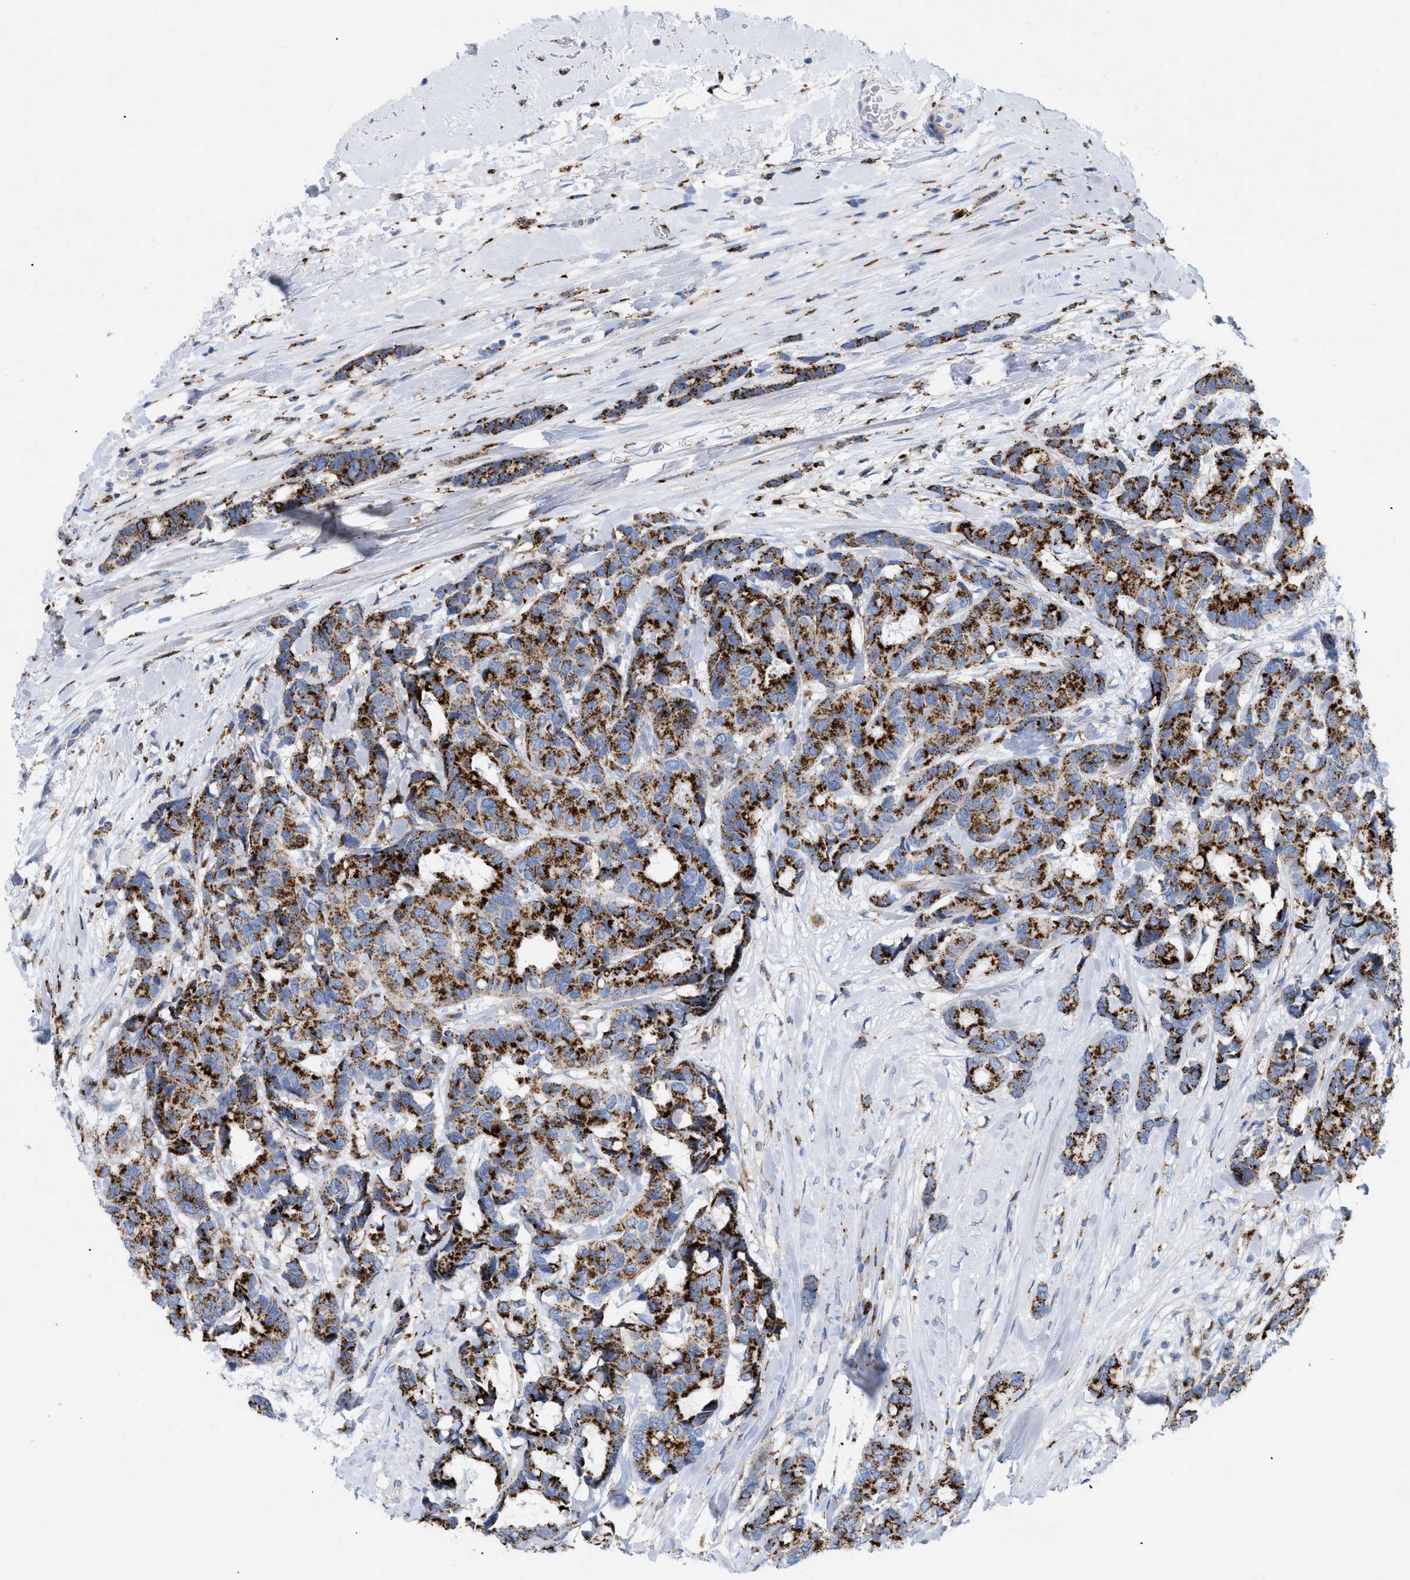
{"staining": {"intensity": "strong", "quantity": ">75%", "location": "cytoplasmic/membranous"}, "tissue": "breast cancer", "cell_type": "Tumor cells", "image_type": "cancer", "snomed": [{"axis": "morphology", "description": "Duct carcinoma"}, {"axis": "topography", "description": "Breast"}], "caption": "Tumor cells exhibit high levels of strong cytoplasmic/membranous positivity in approximately >75% of cells in human breast cancer (infiltrating ductal carcinoma).", "gene": "DRAM2", "patient": {"sex": "female", "age": 87}}